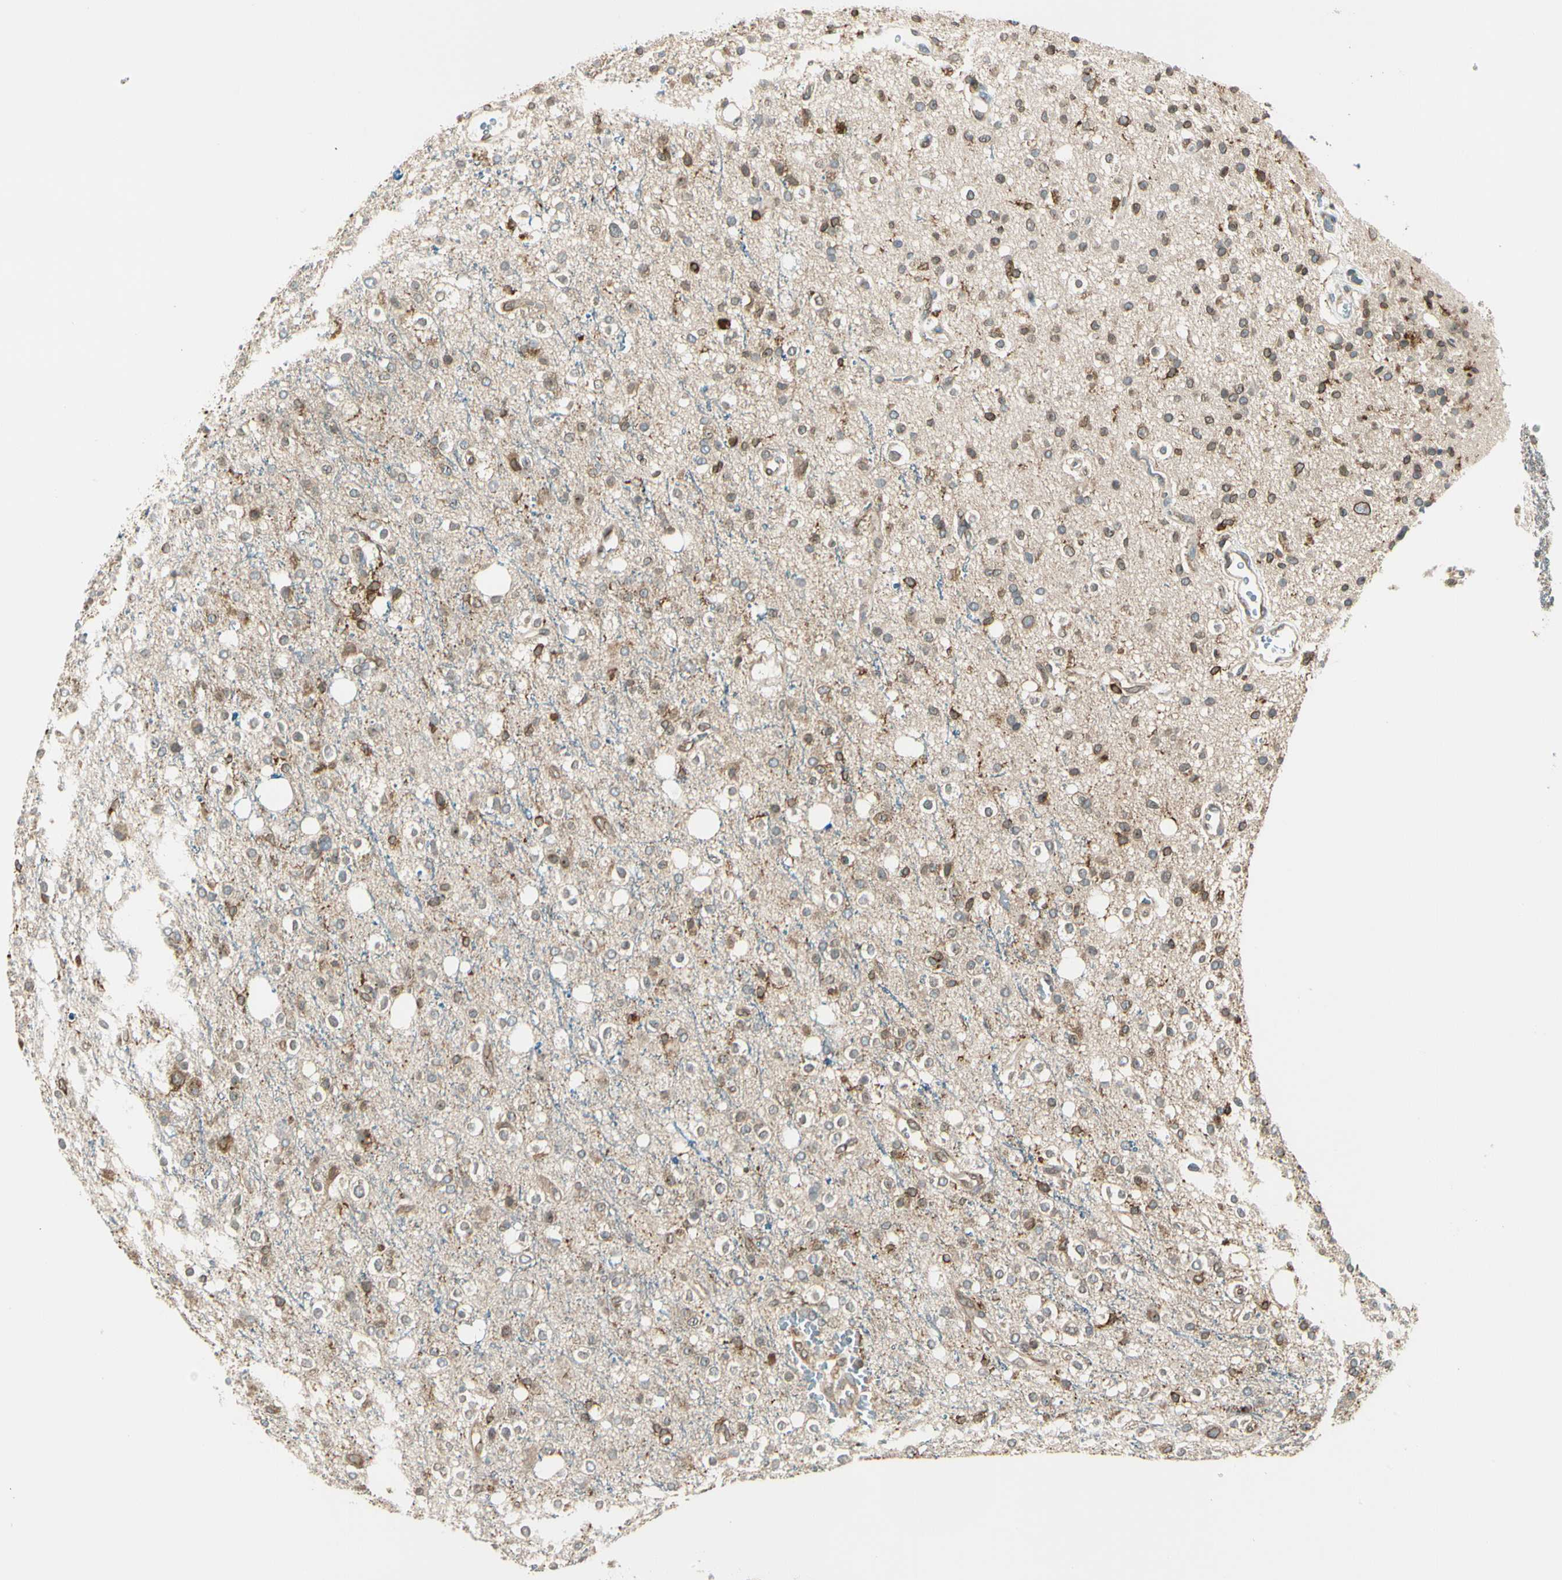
{"staining": {"intensity": "moderate", "quantity": "25%-75%", "location": "cytoplasmic/membranous,nuclear"}, "tissue": "glioma", "cell_type": "Tumor cells", "image_type": "cancer", "snomed": [{"axis": "morphology", "description": "Glioma, malignant, High grade"}, {"axis": "topography", "description": "Brain"}], "caption": "IHC image of neoplastic tissue: human glioma stained using IHC reveals medium levels of moderate protein expression localized specifically in the cytoplasmic/membranous and nuclear of tumor cells, appearing as a cytoplasmic/membranous and nuclear brown color.", "gene": "TRIO", "patient": {"sex": "male", "age": 47}}